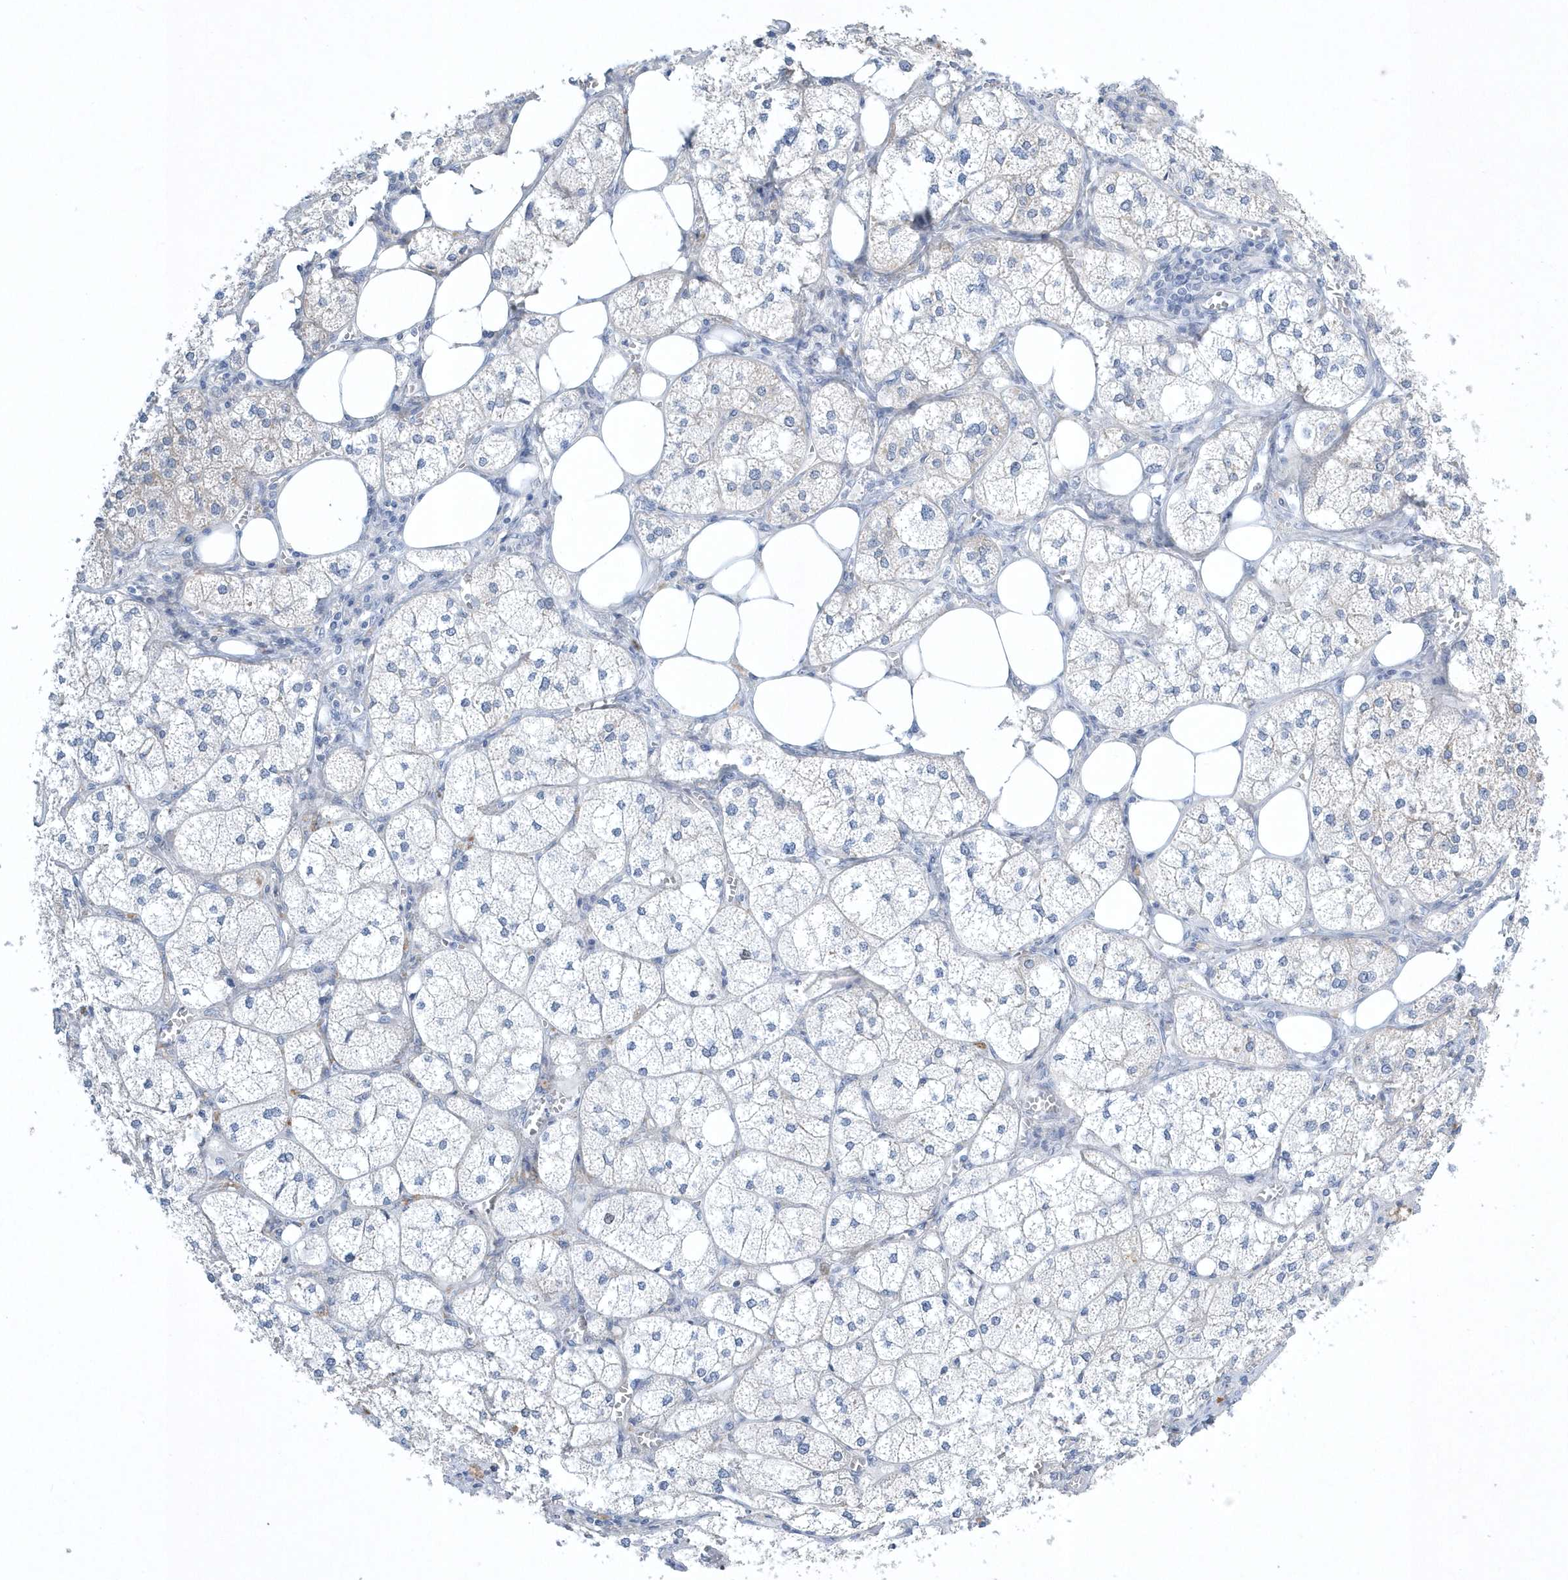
{"staining": {"intensity": "moderate", "quantity": "<25%", "location": "cytoplasmic/membranous"}, "tissue": "adrenal gland", "cell_type": "Glandular cells", "image_type": "normal", "snomed": [{"axis": "morphology", "description": "Normal tissue, NOS"}, {"axis": "topography", "description": "Adrenal gland"}], "caption": "Immunohistochemical staining of unremarkable human adrenal gland displays <25% levels of moderate cytoplasmic/membranous protein expression in about <25% of glandular cells.", "gene": "SPATA18", "patient": {"sex": "female", "age": 61}}